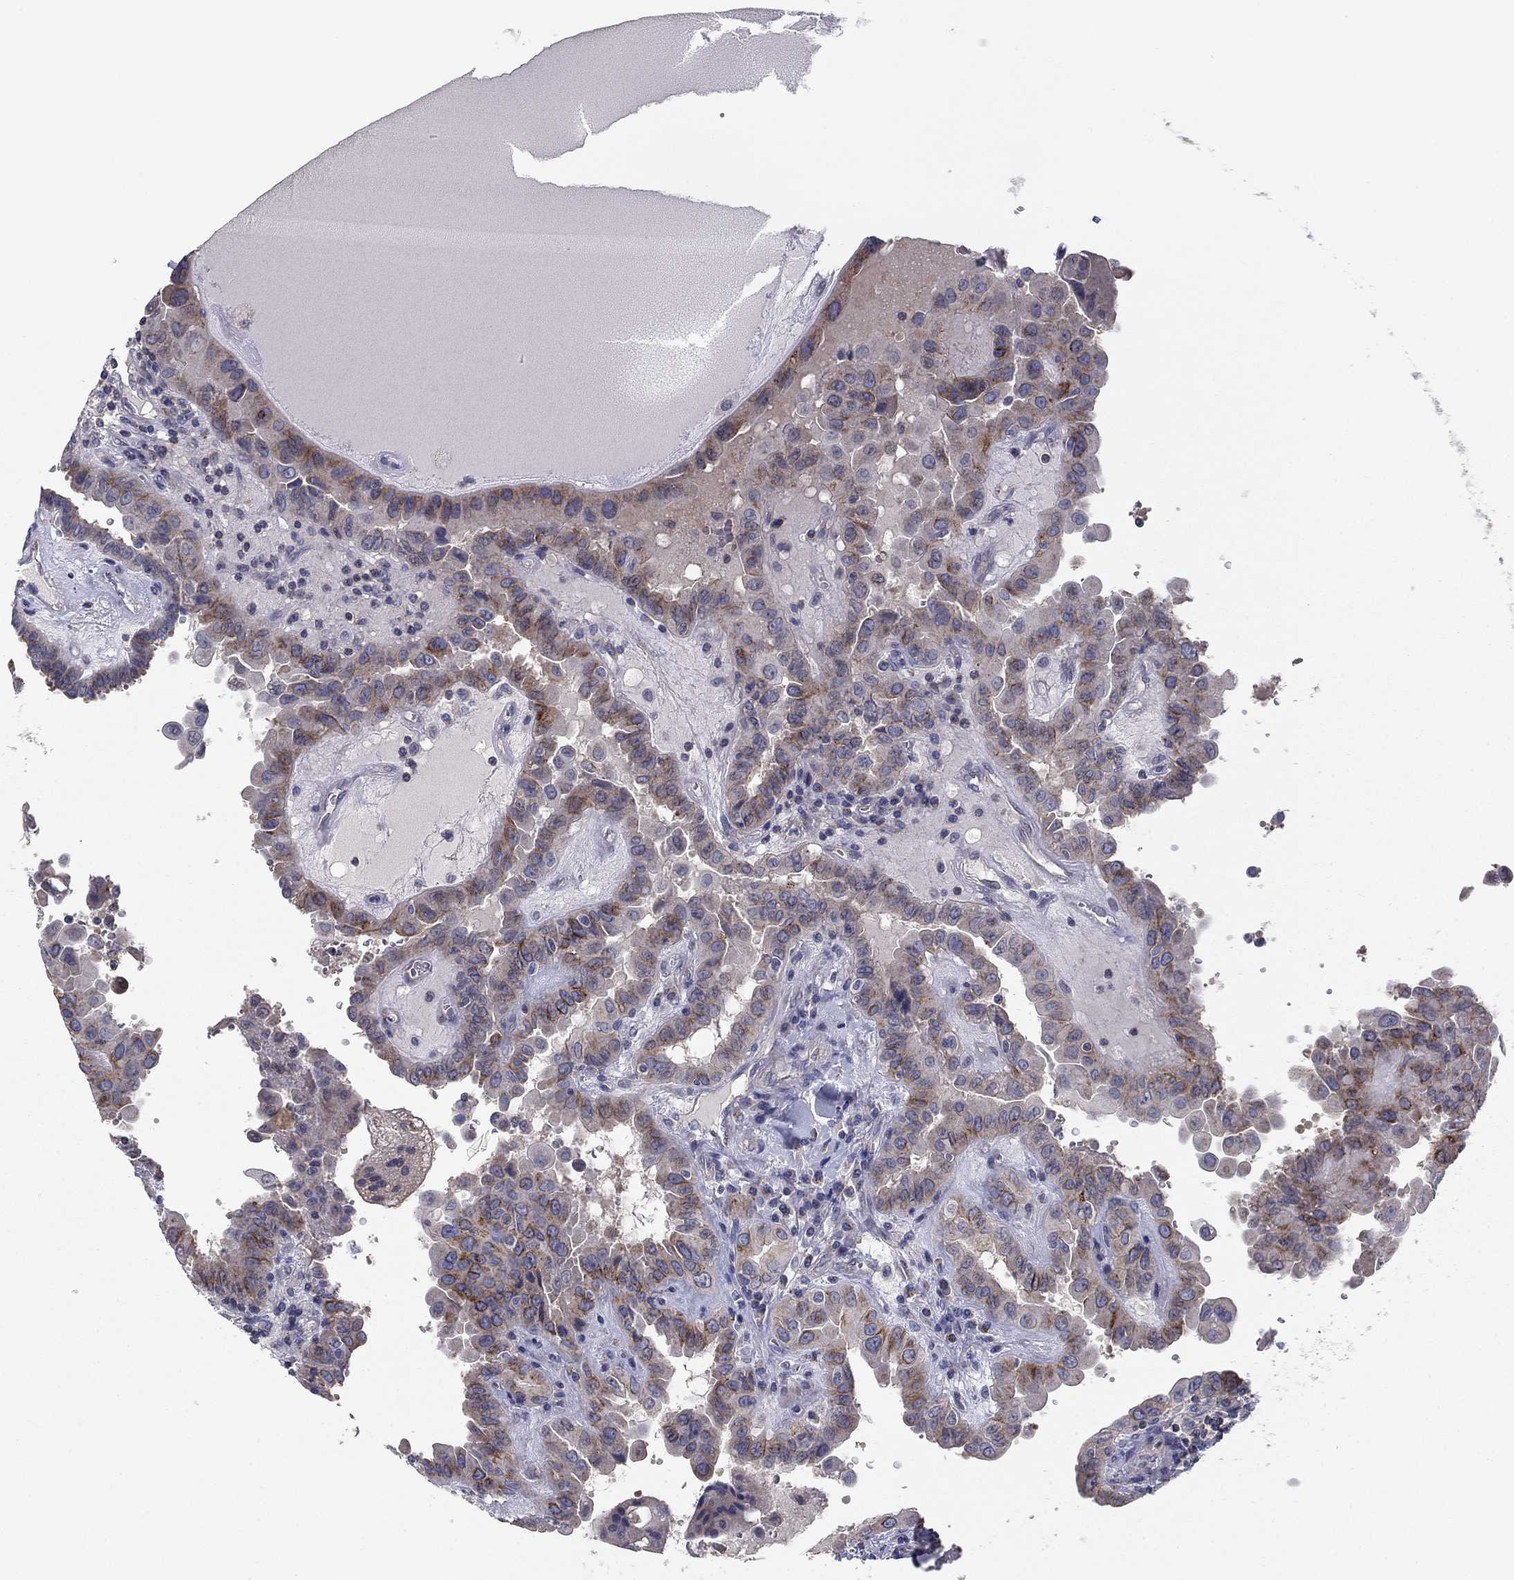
{"staining": {"intensity": "moderate", "quantity": "25%-75%", "location": "cytoplasmic/membranous"}, "tissue": "thyroid cancer", "cell_type": "Tumor cells", "image_type": "cancer", "snomed": [{"axis": "morphology", "description": "Papillary adenocarcinoma, NOS"}, {"axis": "topography", "description": "Thyroid gland"}], "caption": "Thyroid papillary adenocarcinoma tissue exhibits moderate cytoplasmic/membranous positivity in approximately 25%-75% of tumor cells", "gene": "SEPTIN3", "patient": {"sex": "female", "age": 37}}